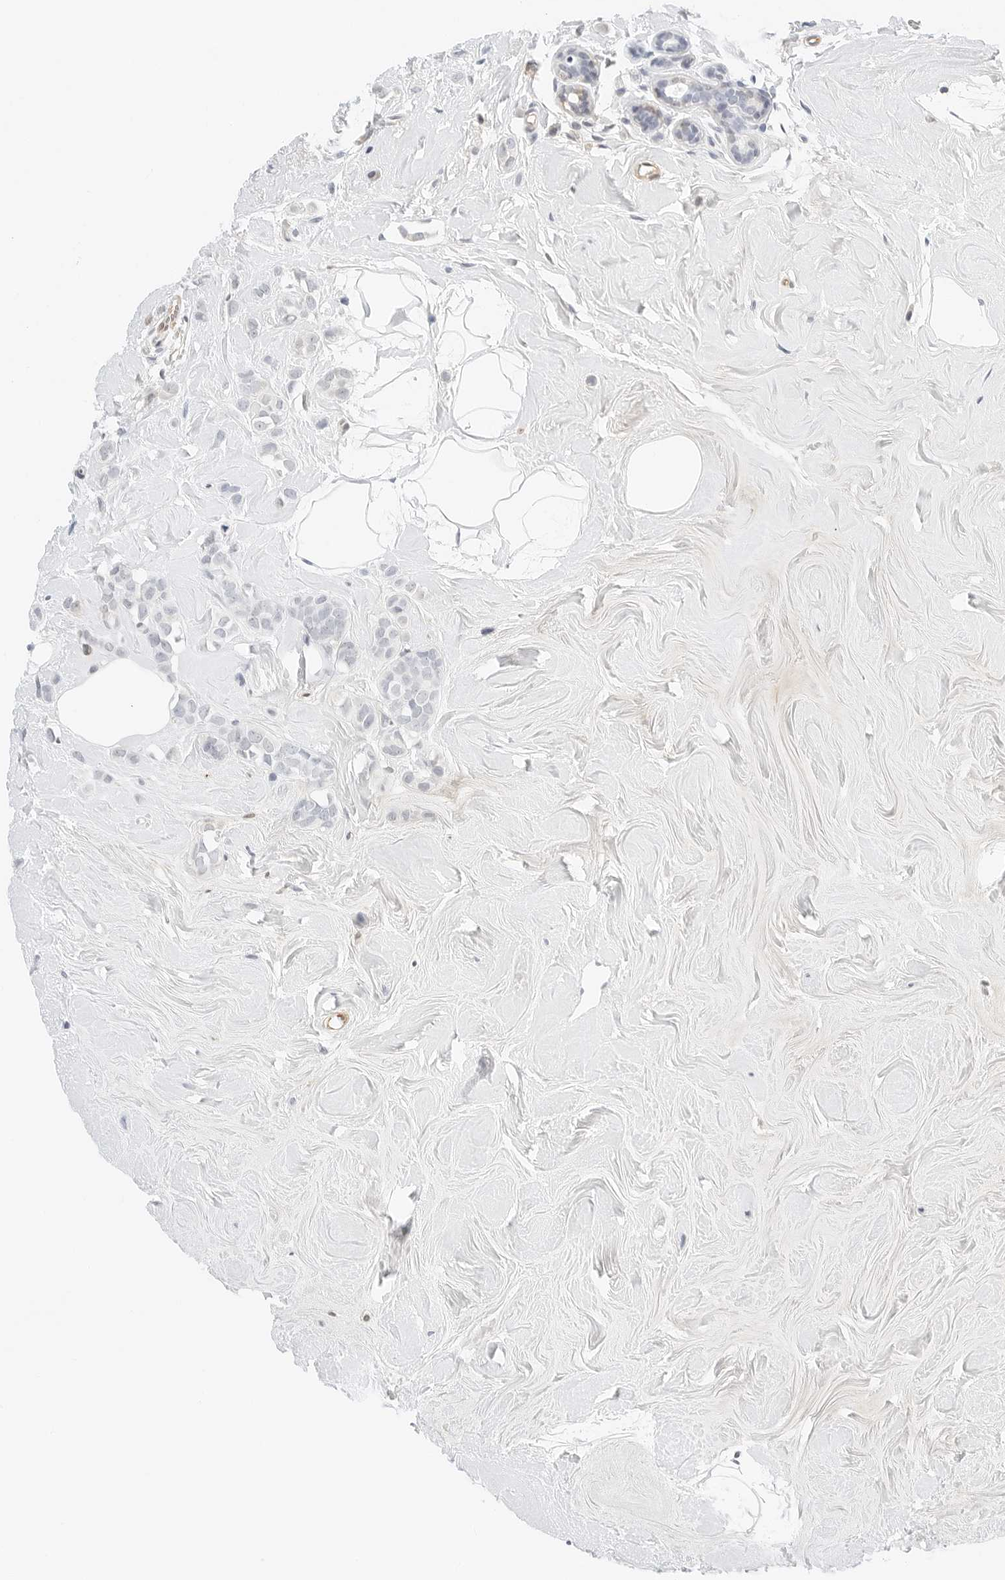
{"staining": {"intensity": "negative", "quantity": "none", "location": "none"}, "tissue": "breast cancer", "cell_type": "Tumor cells", "image_type": "cancer", "snomed": [{"axis": "morphology", "description": "Lobular carcinoma"}, {"axis": "topography", "description": "Breast"}], "caption": "Tumor cells are negative for brown protein staining in breast cancer. Nuclei are stained in blue.", "gene": "PKDCC", "patient": {"sex": "female", "age": 47}}